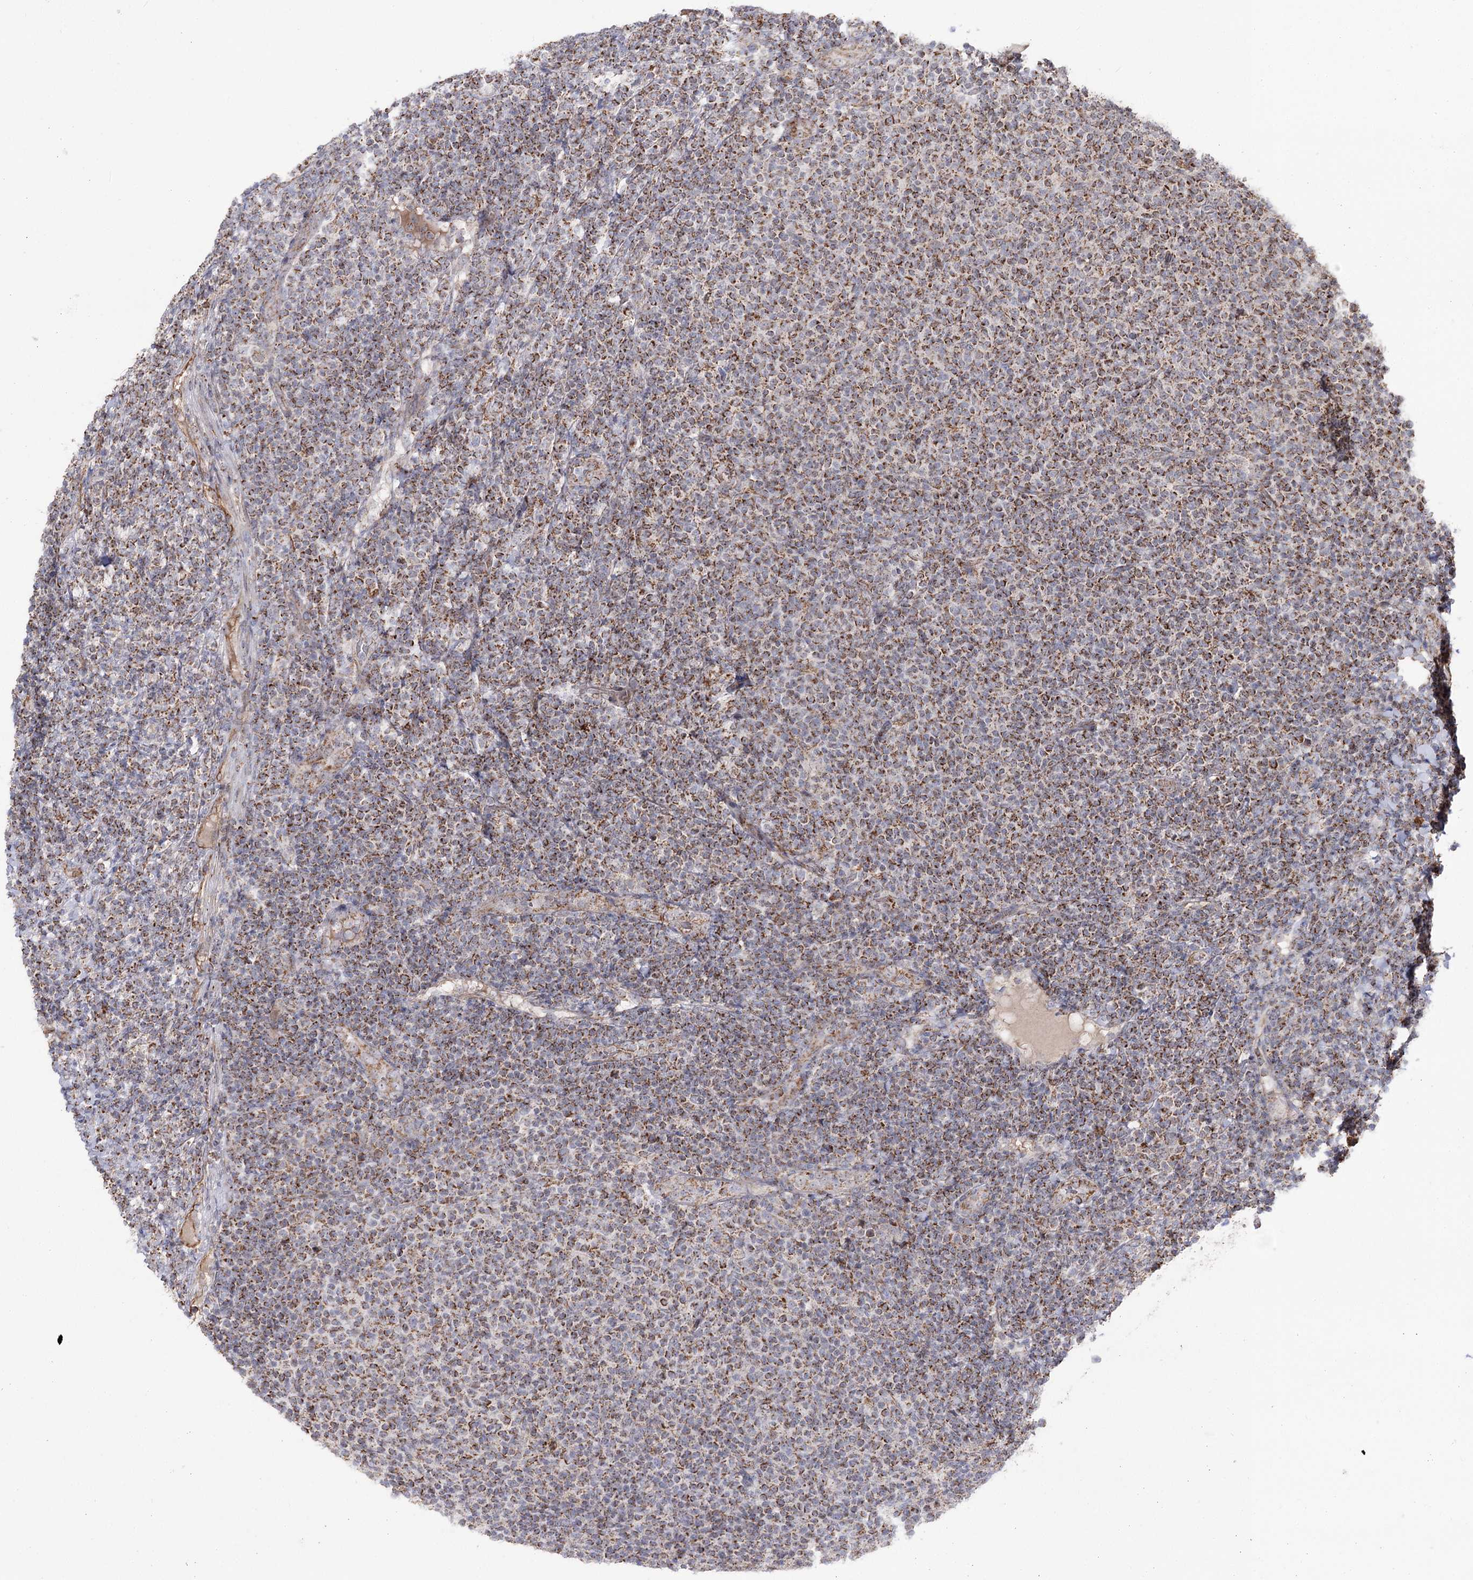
{"staining": {"intensity": "moderate", "quantity": "25%-75%", "location": "cytoplasmic/membranous"}, "tissue": "lymphoma", "cell_type": "Tumor cells", "image_type": "cancer", "snomed": [{"axis": "morphology", "description": "Malignant lymphoma, non-Hodgkin's type, Low grade"}, {"axis": "topography", "description": "Lymph node"}], "caption": "Immunohistochemical staining of human malignant lymphoma, non-Hodgkin's type (low-grade) shows moderate cytoplasmic/membranous protein expression in approximately 25%-75% of tumor cells. (Stains: DAB (3,3'-diaminobenzidine) in brown, nuclei in blue, Microscopy: brightfield microscopy at high magnification).", "gene": "CBR4", "patient": {"sex": "male", "age": 66}}